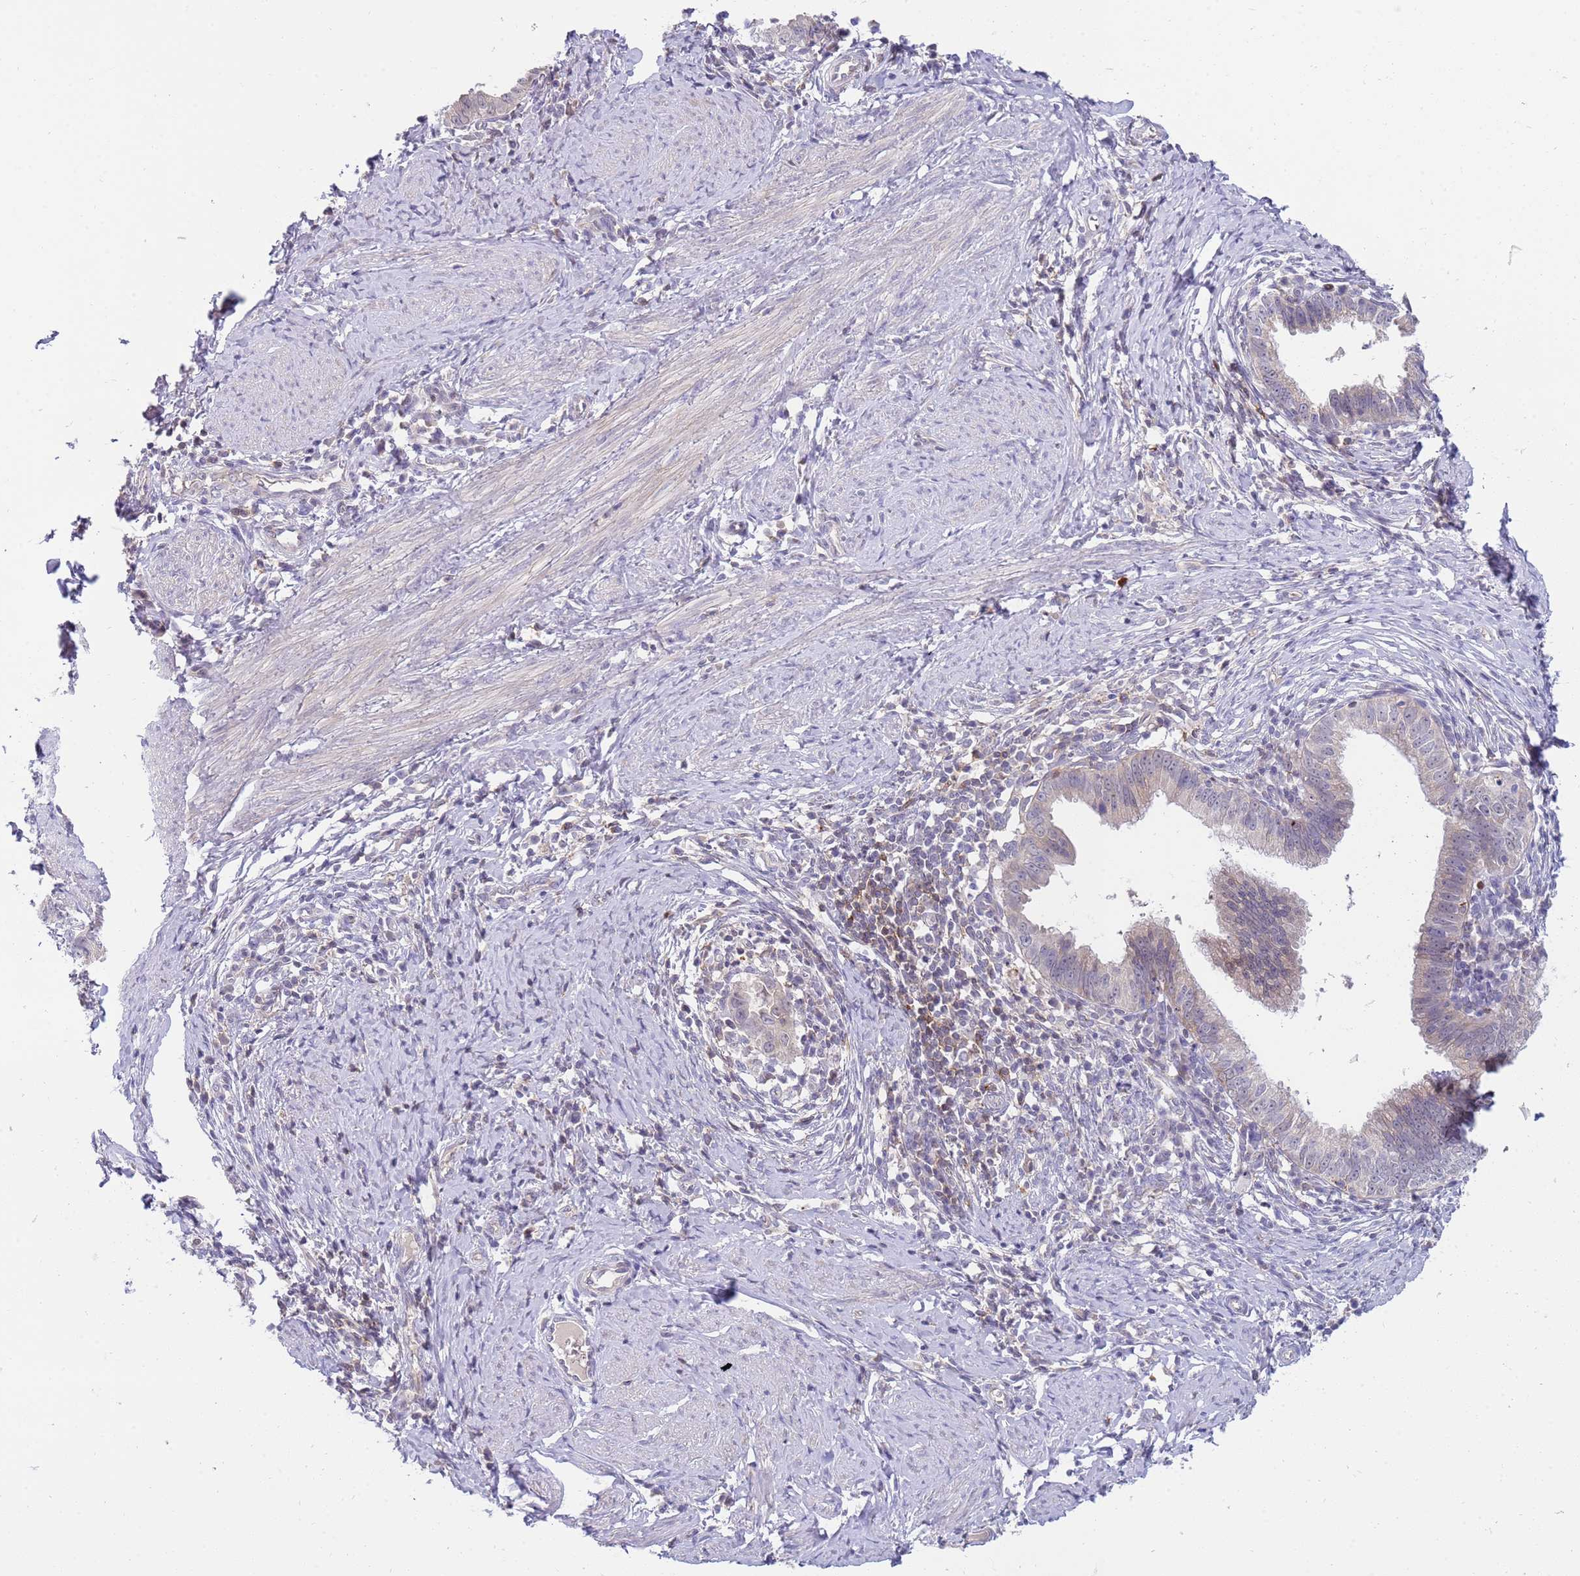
{"staining": {"intensity": "weak", "quantity": "25%-75%", "location": "cytoplasmic/membranous"}, "tissue": "cervical cancer", "cell_type": "Tumor cells", "image_type": "cancer", "snomed": [{"axis": "morphology", "description": "Adenocarcinoma, NOS"}, {"axis": "topography", "description": "Cervix"}], "caption": "Protein expression analysis of adenocarcinoma (cervical) exhibits weak cytoplasmic/membranous expression in approximately 25%-75% of tumor cells.", "gene": "STK25", "patient": {"sex": "female", "age": 36}}